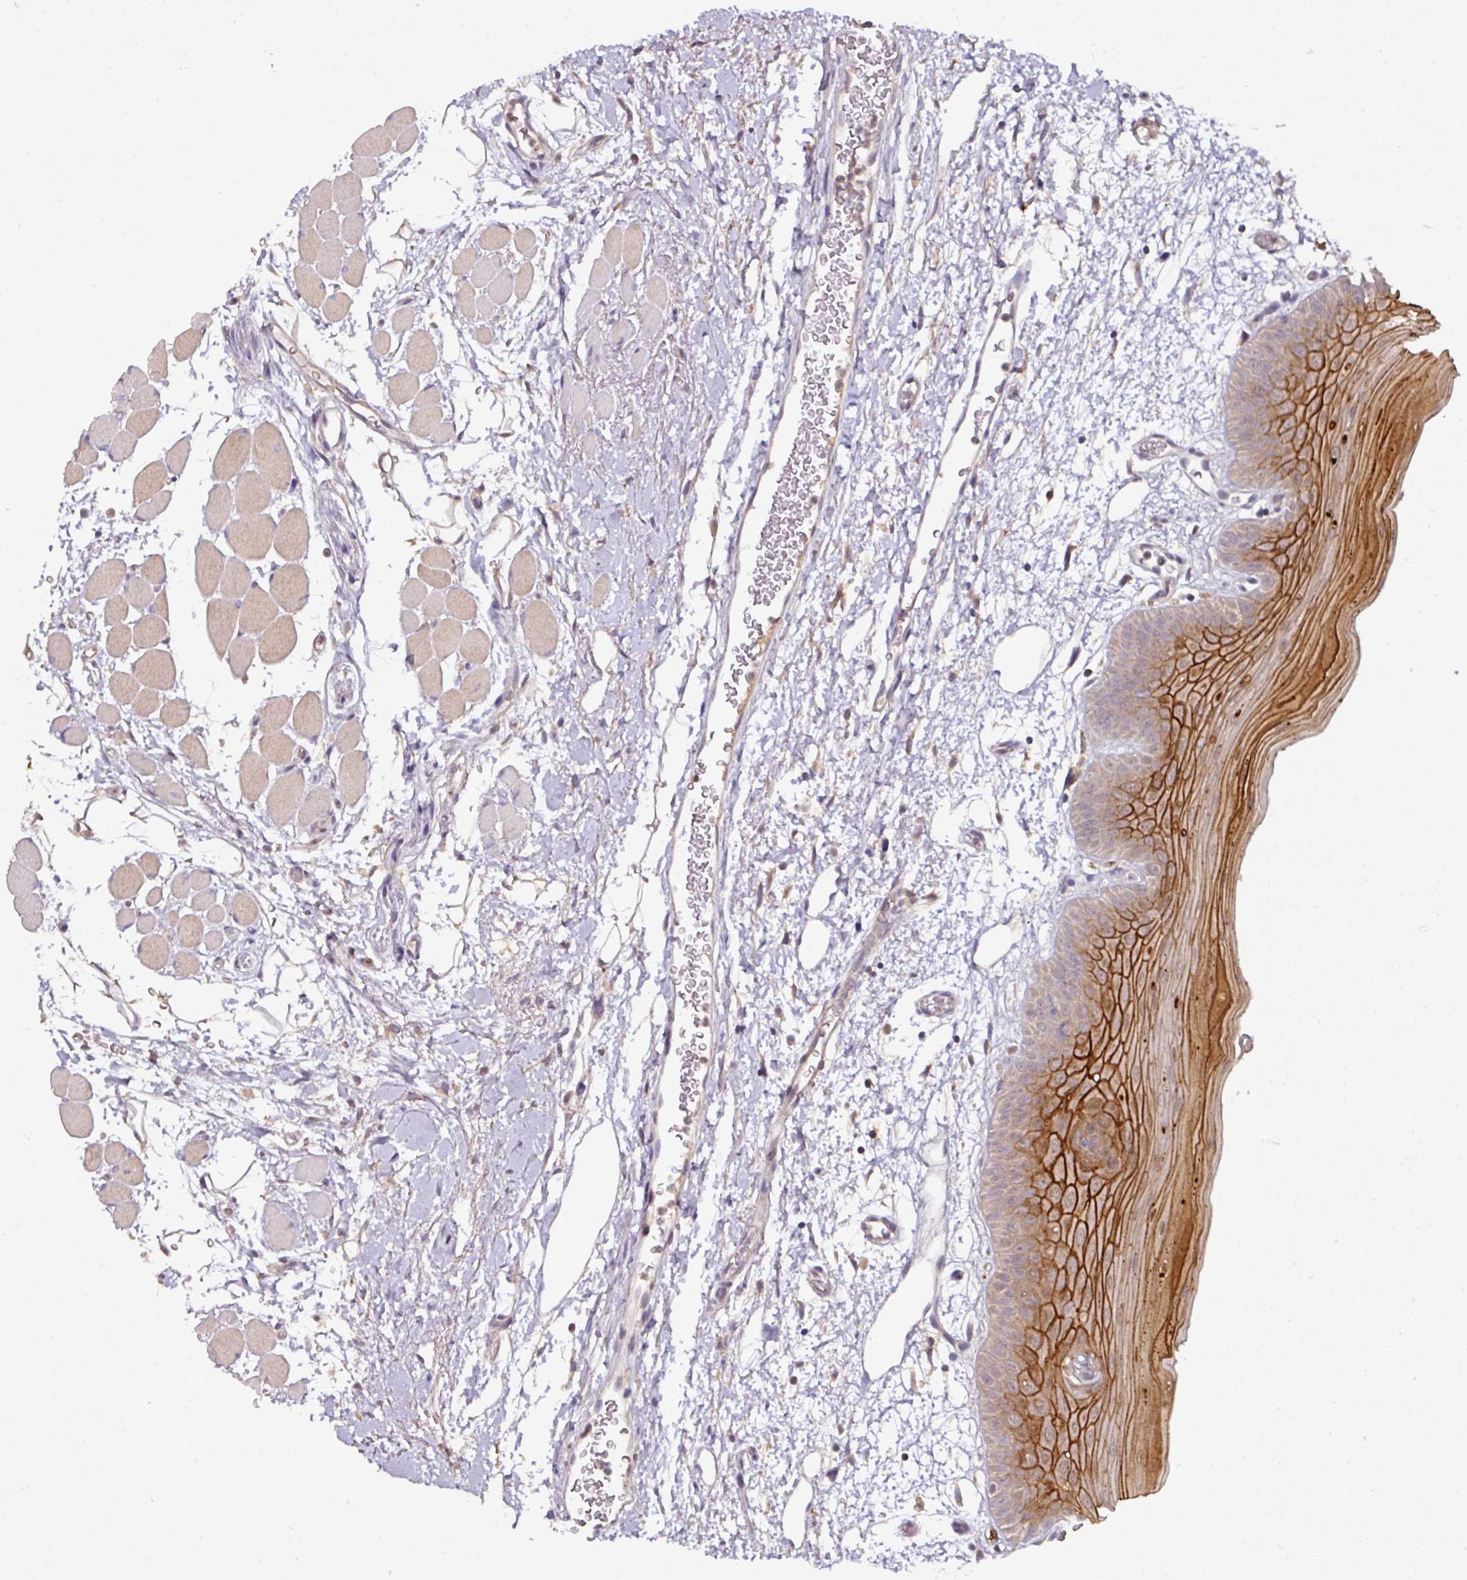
{"staining": {"intensity": "strong", "quantity": "<25%", "location": "cytoplasmic/membranous"}, "tissue": "oral mucosa", "cell_type": "Squamous epithelial cells", "image_type": "normal", "snomed": [{"axis": "morphology", "description": "Normal tissue, NOS"}, {"axis": "topography", "description": "Oral tissue"}, {"axis": "topography", "description": "Tounge, NOS"}], "caption": "Strong cytoplasmic/membranous expression is present in about <25% of squamous epithelial cells in normal oral mucosa.", "gene": "CTDSP2", "patient": {"sex": "female", "age": 59}}